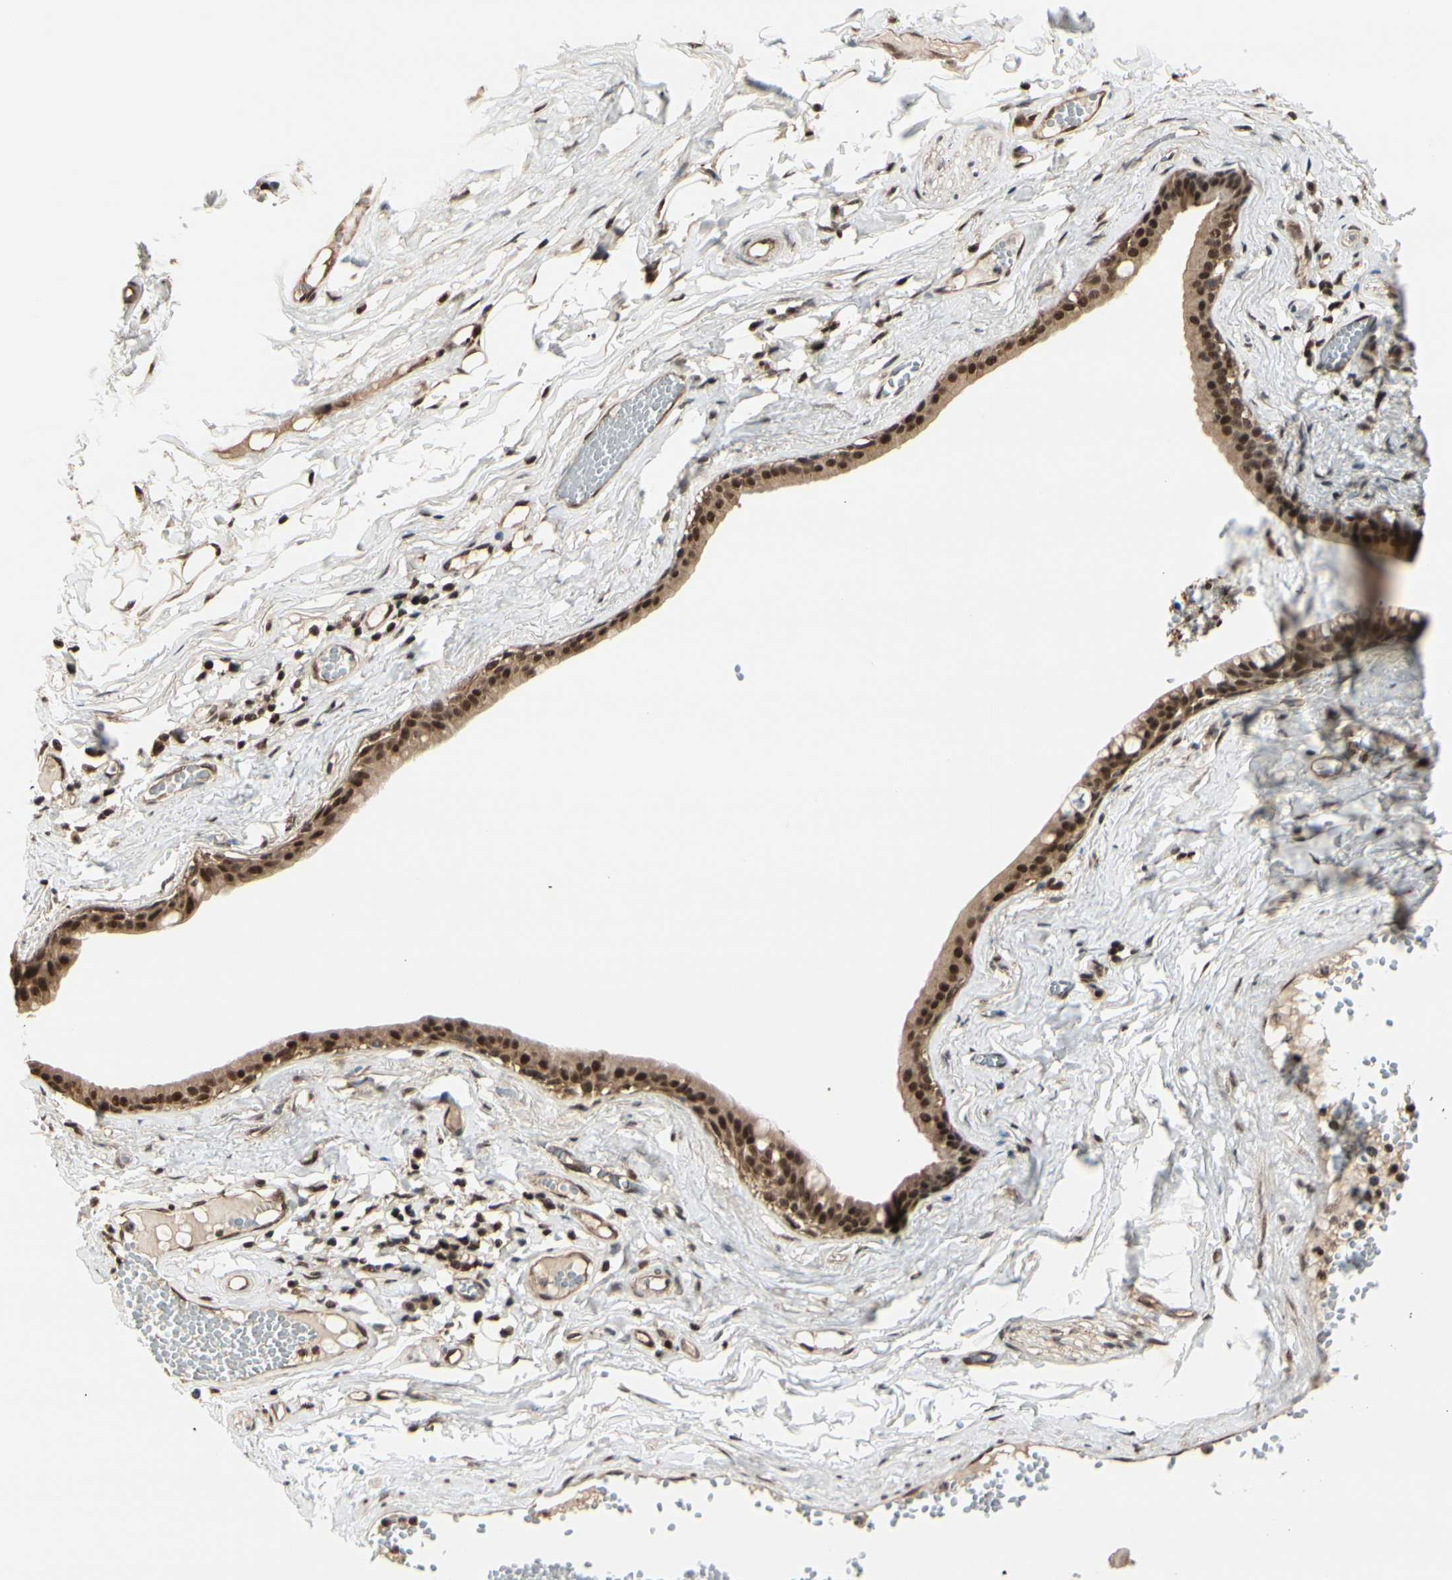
{"staining": {"intensity": "moderate", "quantity": ">75%", "location": "cytoplasmic/membranous,nuclear"}, "tissue": "adipose tissue", "cell_type": "Adipocytes", "image_type": "normal", "snomed": [{"axis": "morphology", "description": "Normal tissue, NOS"}, {"axis": "morphology", "description": "Inflammation, NOS"}, {"axis": "topography", "description": "Vascular tissue"}, {"axis": "topography", "description": "Salivary gland"}], "caption": "Immunohistochemistry staining of benign adipose tissue, which exhibits medium levels of moderate cytoplasmic/membranous,nuclear staining in approximately >75% of adipocytes indicating moderate cytoplasmic/membranous,nuclear protein staining. The staining was performed using DAB (brown) for protein detection and nuclei were counterstained in hematoxylin (blue).", "gene": "HSF1", "patient": {"sex": "female", "age": 75}}